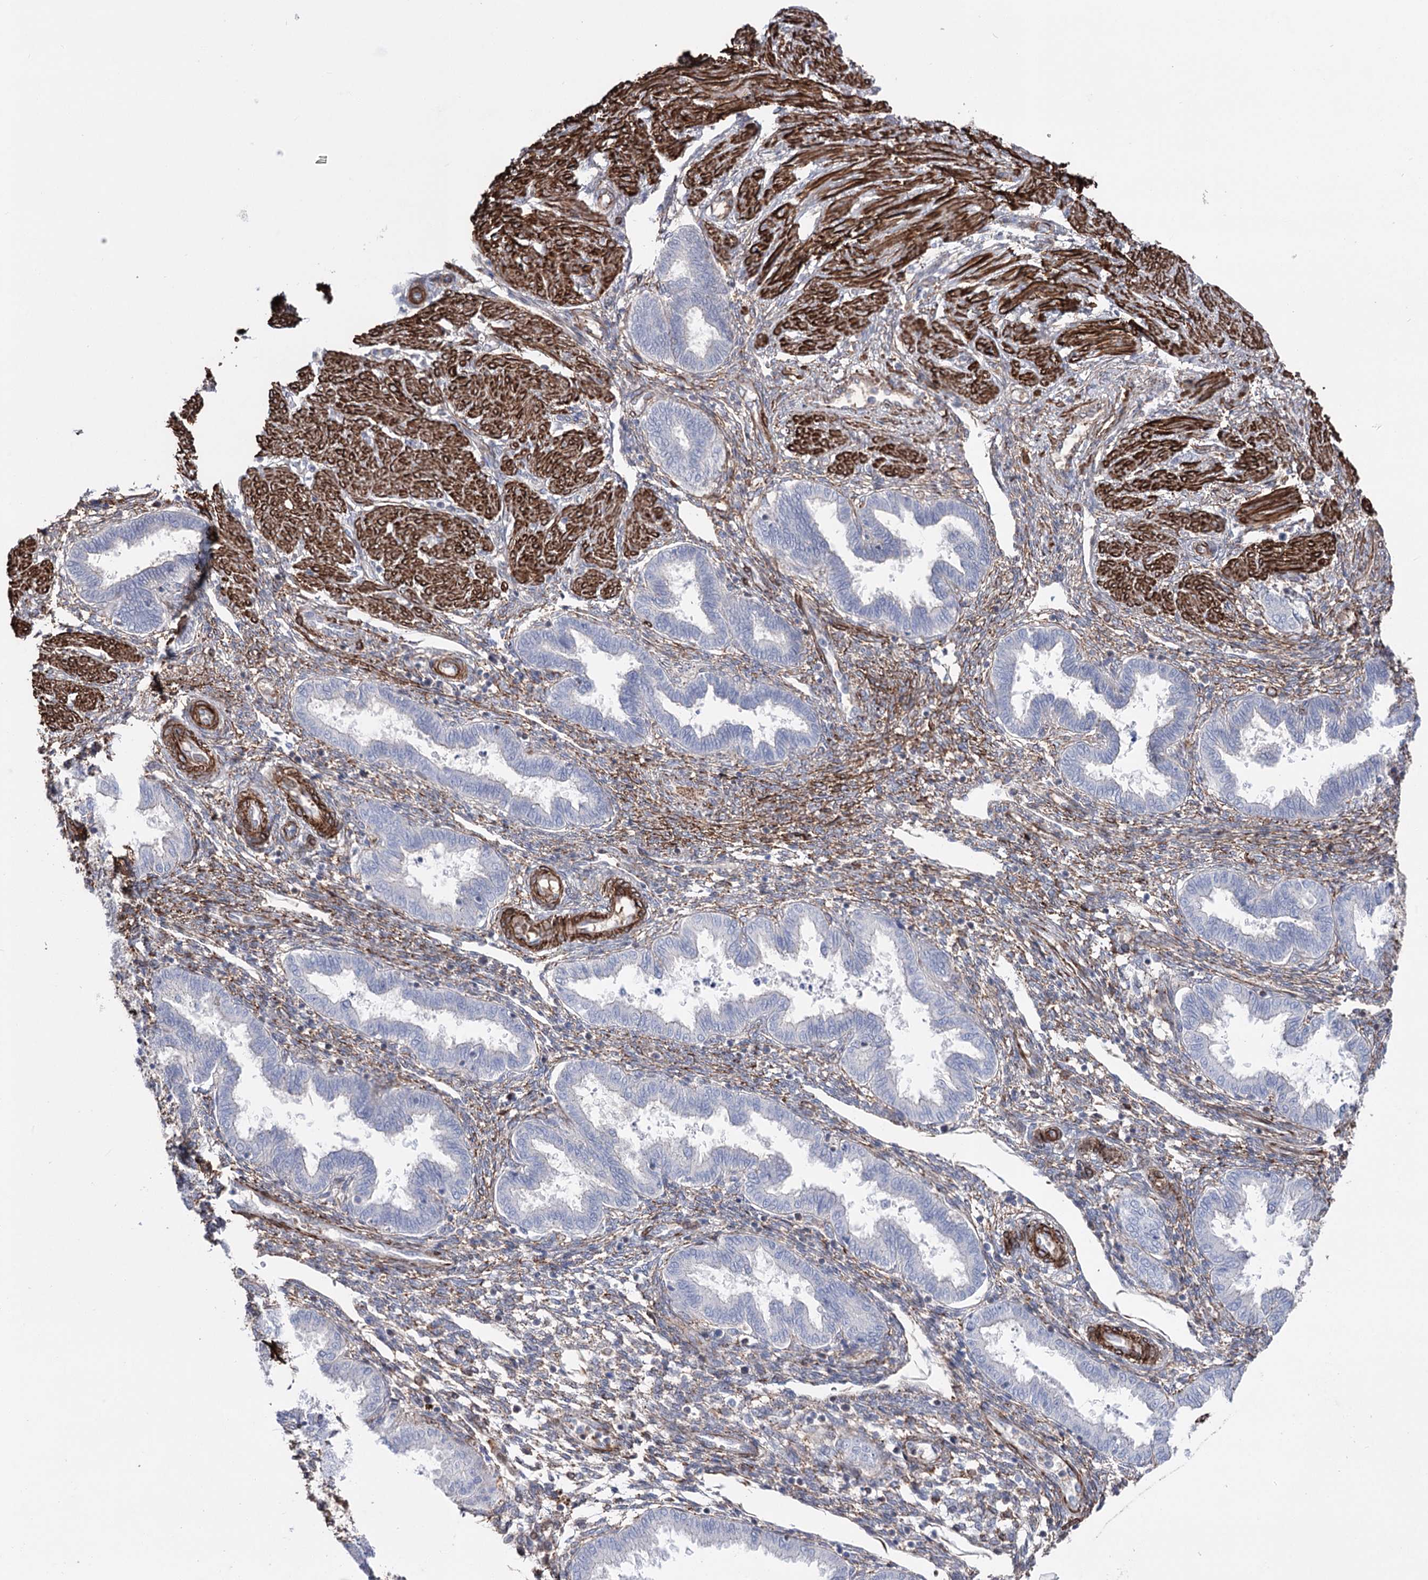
{"staining": {"intensity": "moderate", "quantity": "<25%", "location": "cytoplasmic/membranous"}, "tissue": "endometrium", "cell_type": "Cells in endometrial stroma", "image_type": "normal", "snomed": [{"axis": "morphology", "description": "Normal tissue, NOS"}, {"axis": "topography", "description": "Endometrium"}], "caption": "Immunohistochemistry staining of unremarkable endometrium, which exhibits low levels of moderate cytoplasmic/membranous expression in about <25% of cells in endometrial stroma indicating moderate cytoplasmic/membranous protein staining. The staining was performed using DAB (brown) for protein detection and nuclei were counterstained in hematoxylin (blue).", "gene": "ARHGAP20", "patient": {"sex": "female", "age": 33}}